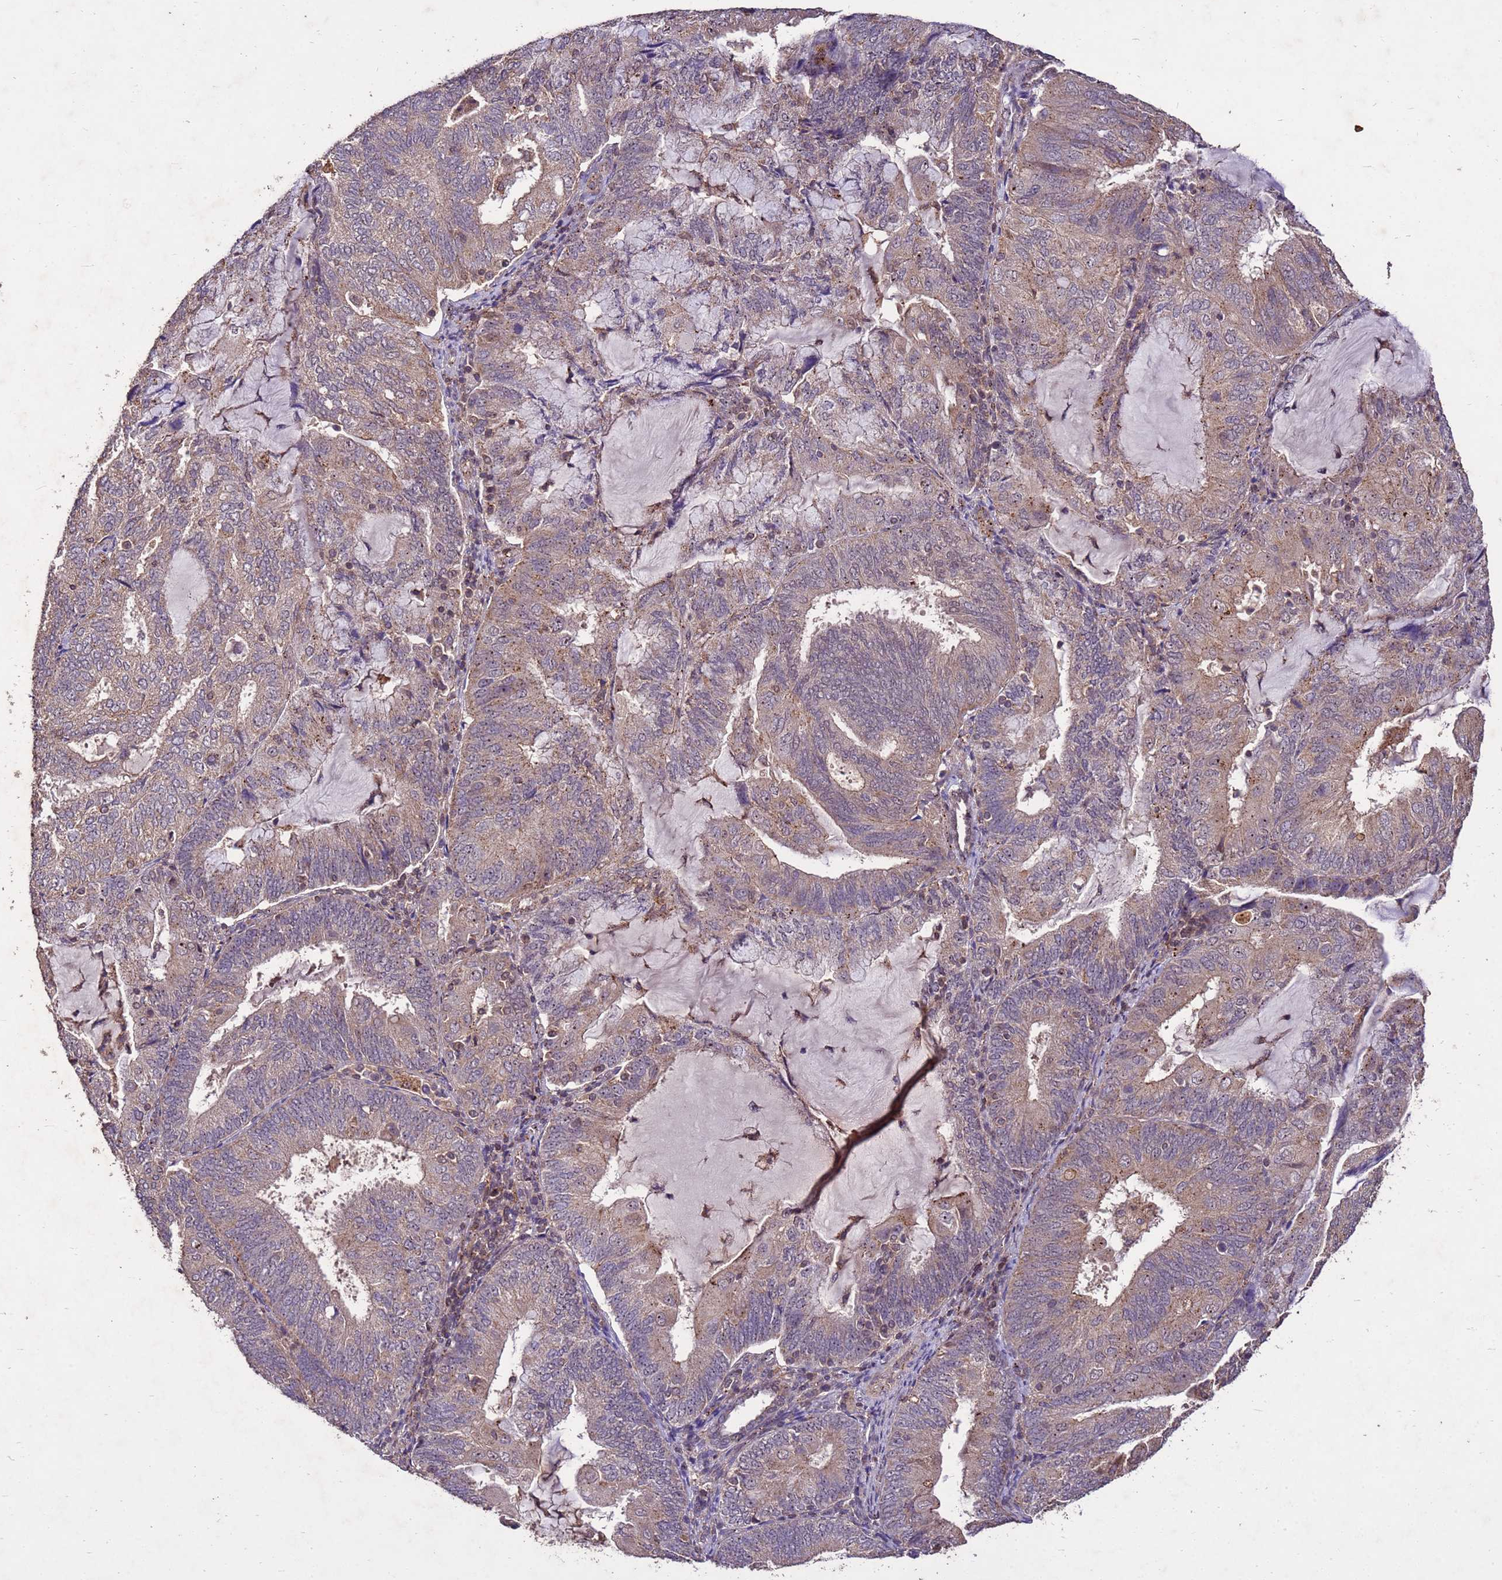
{"staining": {"intensity": "weak", "quantity": ">75%", "location": "cytoplasmic/membranous"}, "tissue": "endometrial cancer", "cell_type": "Tumor cells", "image_type": "cancer", "snomed": [{"axis": "morphology", "description": "Adenocarcinoma, NOS"}, {"axis": "topography", "description": "Endometrium"}], "caption": "Tumor cells display weak cytoplasmic/membranous staining in about >75% of cells in endometrial adenocarcinoma. (brown staining indicates protein expression, while blue staining denotes nuclei).", "gene": "TOR4A", "patient": {"sex": "female", "age": 81}}